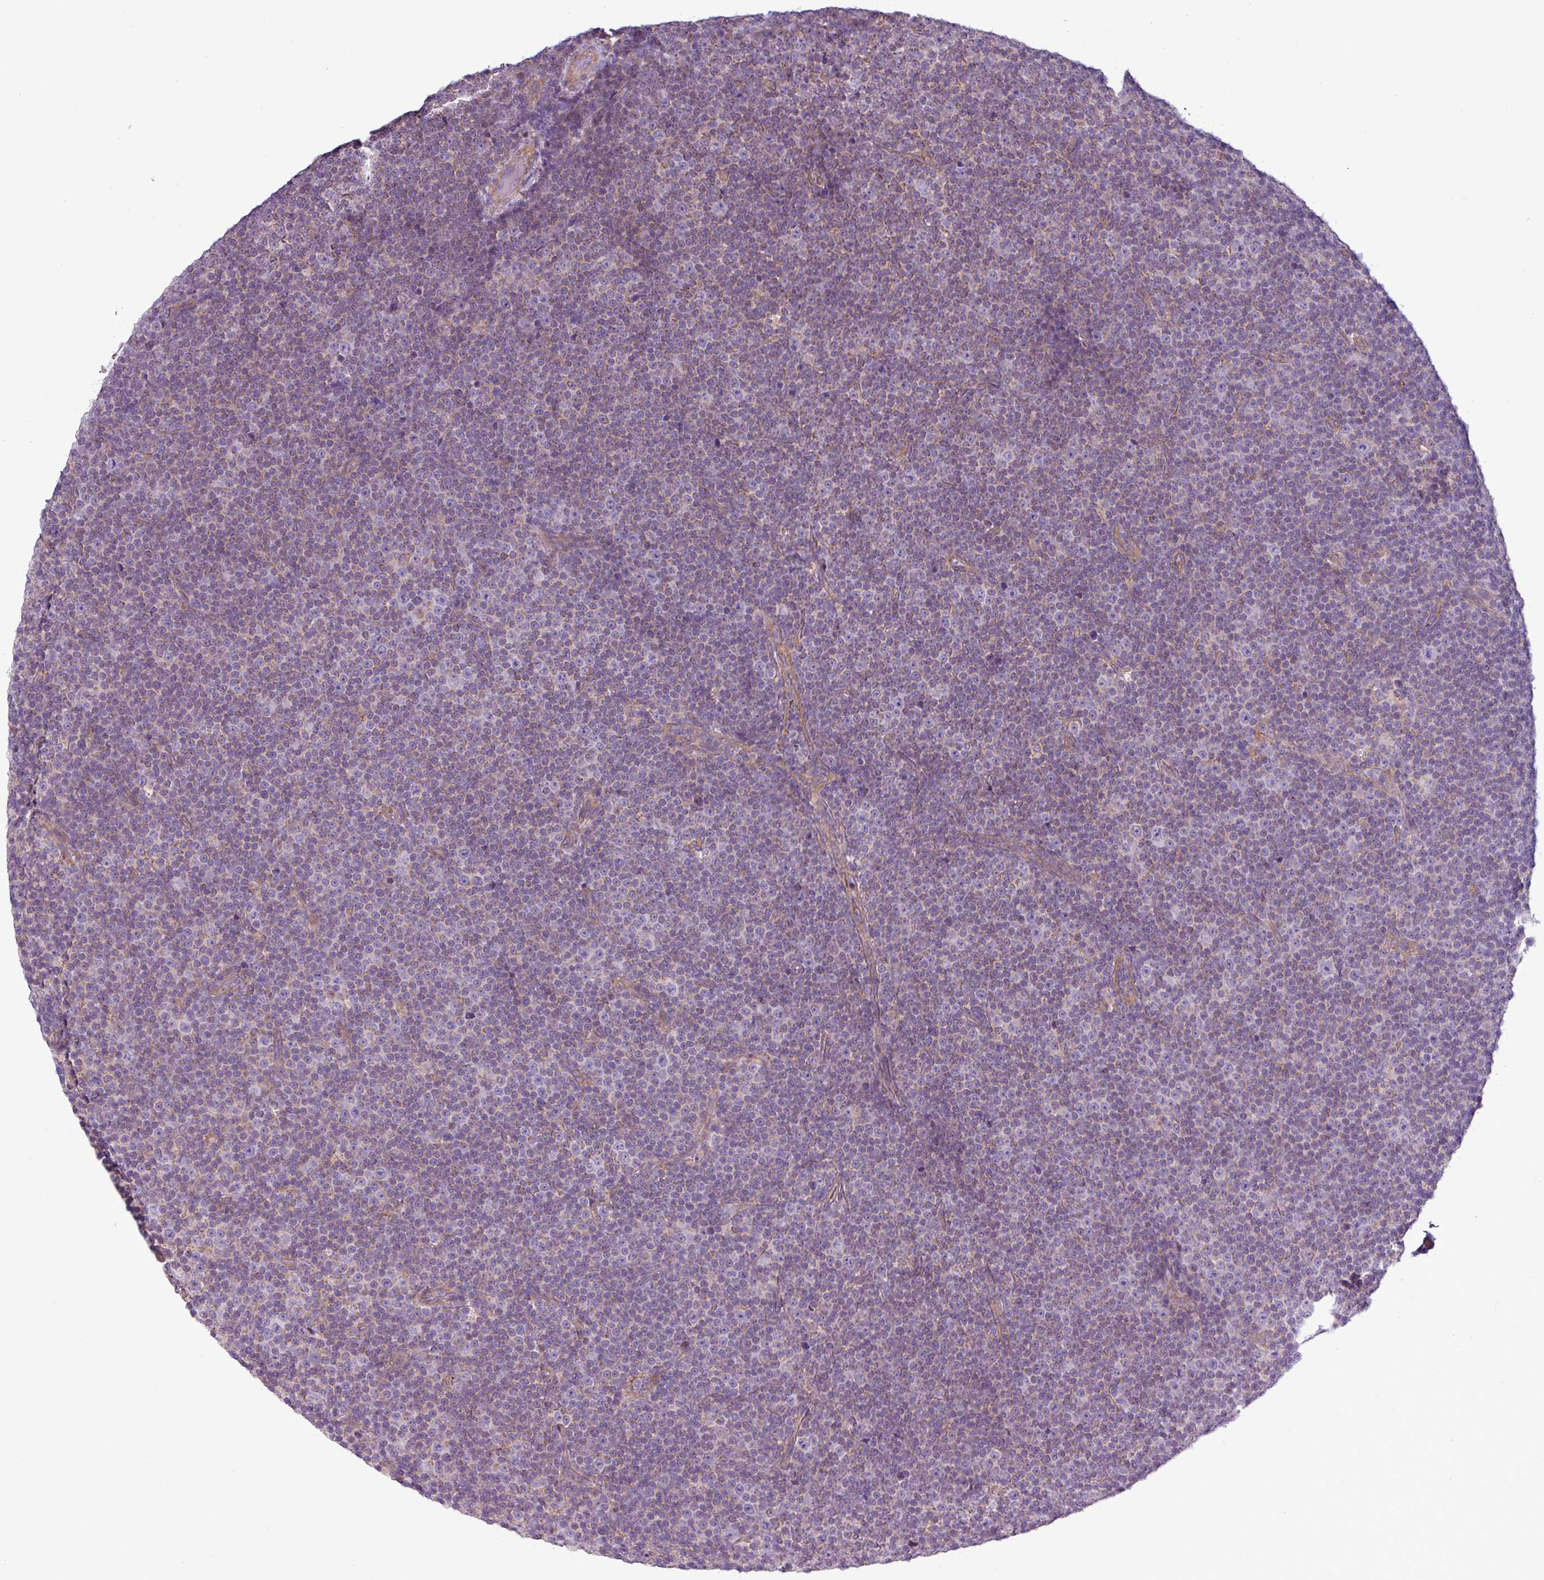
{"staining": {"intensity": "negative", "quantity": "none", "location": "none"}, "tissue": "lymphoma", "cell_type": "Tumor cells", "image_type": "cancer", "snomed": [{"axis": "morphology", "description": "Malignant lymphoma, non-Hodgkin's type, Low grade"}, {"axis": "topography", "description": "Lymph node"}], "caption": "Photomicrograph shows no significant protein positivity in tumor cells of lymphoma.", "gene": "BTN2A2", "patient": {"sex": "female", "age": 67}}